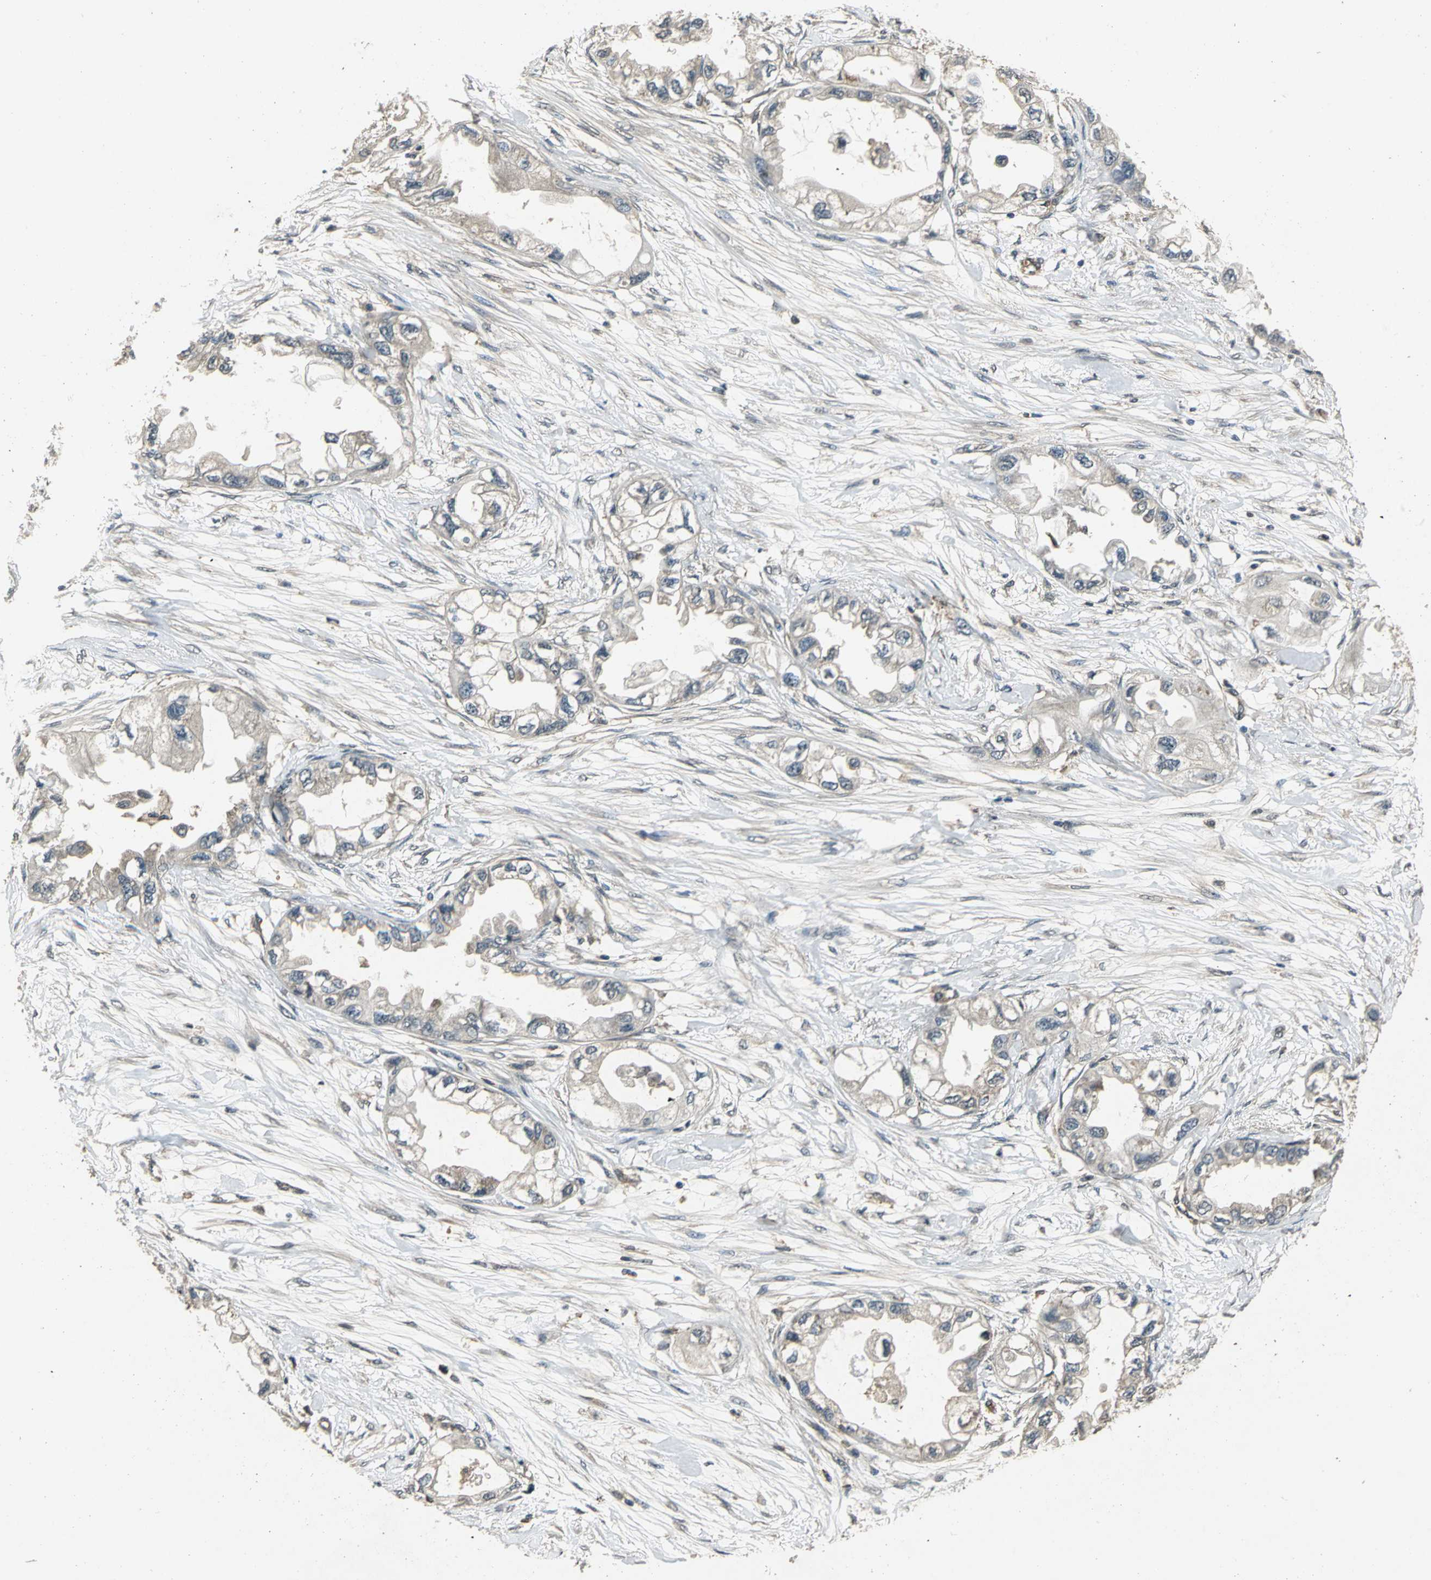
{"staining": {"intensity": "negative", "quantity": "none", "location": "none"}, "tissue": "endometrial cancer", "cell_type": "Tumor cells", "image_type": "cancer", "snomed": [{"axis": "morphology", "description": "Adenocarcinoma, NOS"}, {"axis": "topography", "description": "Endometrium"}], "caption": "This is an immunohistochemistry micrograph of endometrial cancer (adenocarcinoma). There is no staining in tumor cells.", "gene": "EIF2B2", "patient": {"sex": "female", "age": 67}}